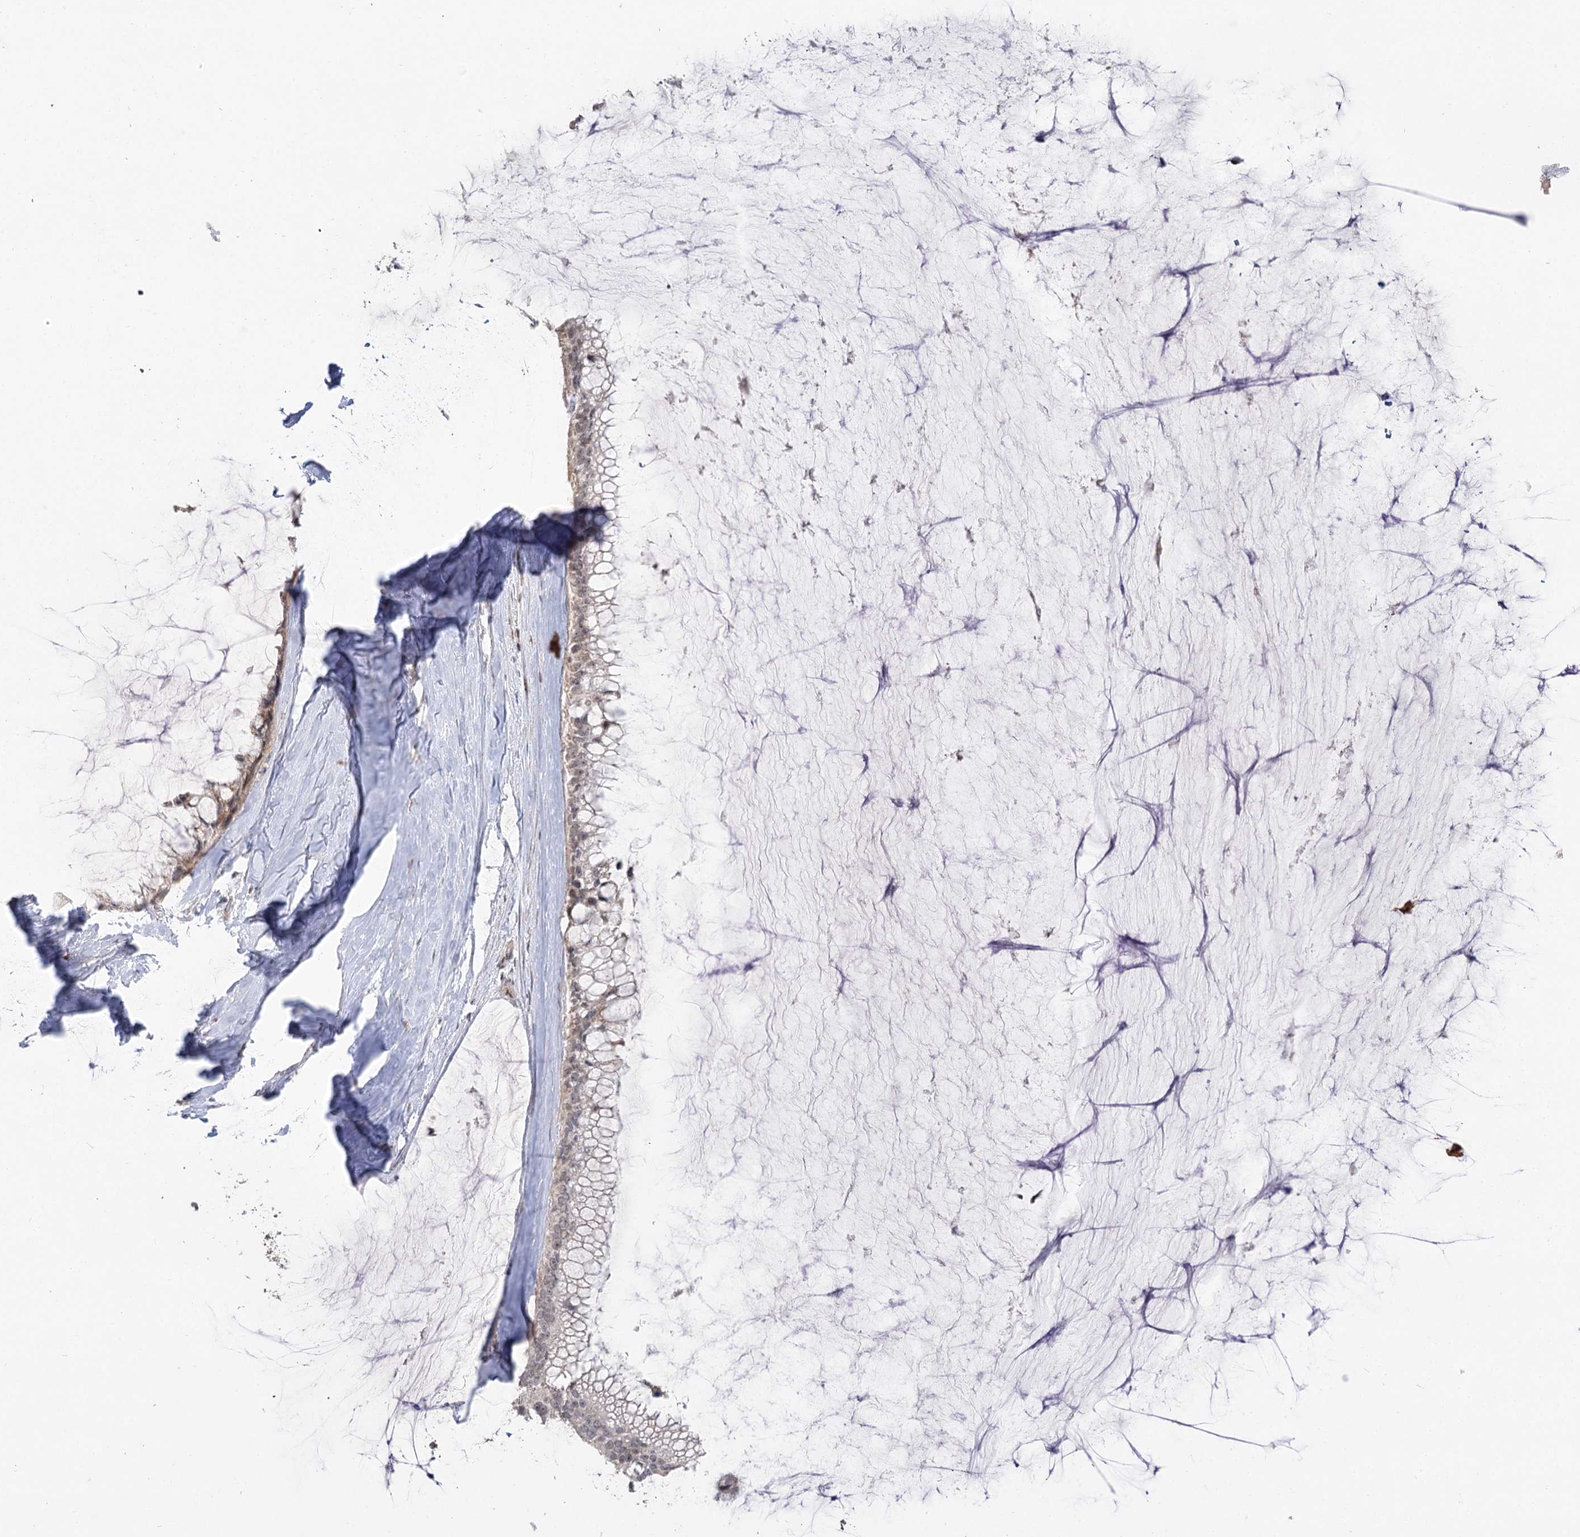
{"staining": {"intensity": "weak", "quantity": "<25%", "location": "cytoplasmic/membranous"}, "tissue": "ovarian cancer", "cell_type": "Tumor cells", "image_type": "cancer", "snomed": [{"axis": "morphology", "description": "Cystadenocarcinoma, mucinous, NOS"}, {"axis": "topography", "description": "Ovary"}], "caption": "Immunohistochemical staining of ovarian cancer (mucinous cystadenocarcinoma) displays no significant staining in tumor cells.", "gene": "RUFY4", "patient": {"sex": "female", "age": 39}}